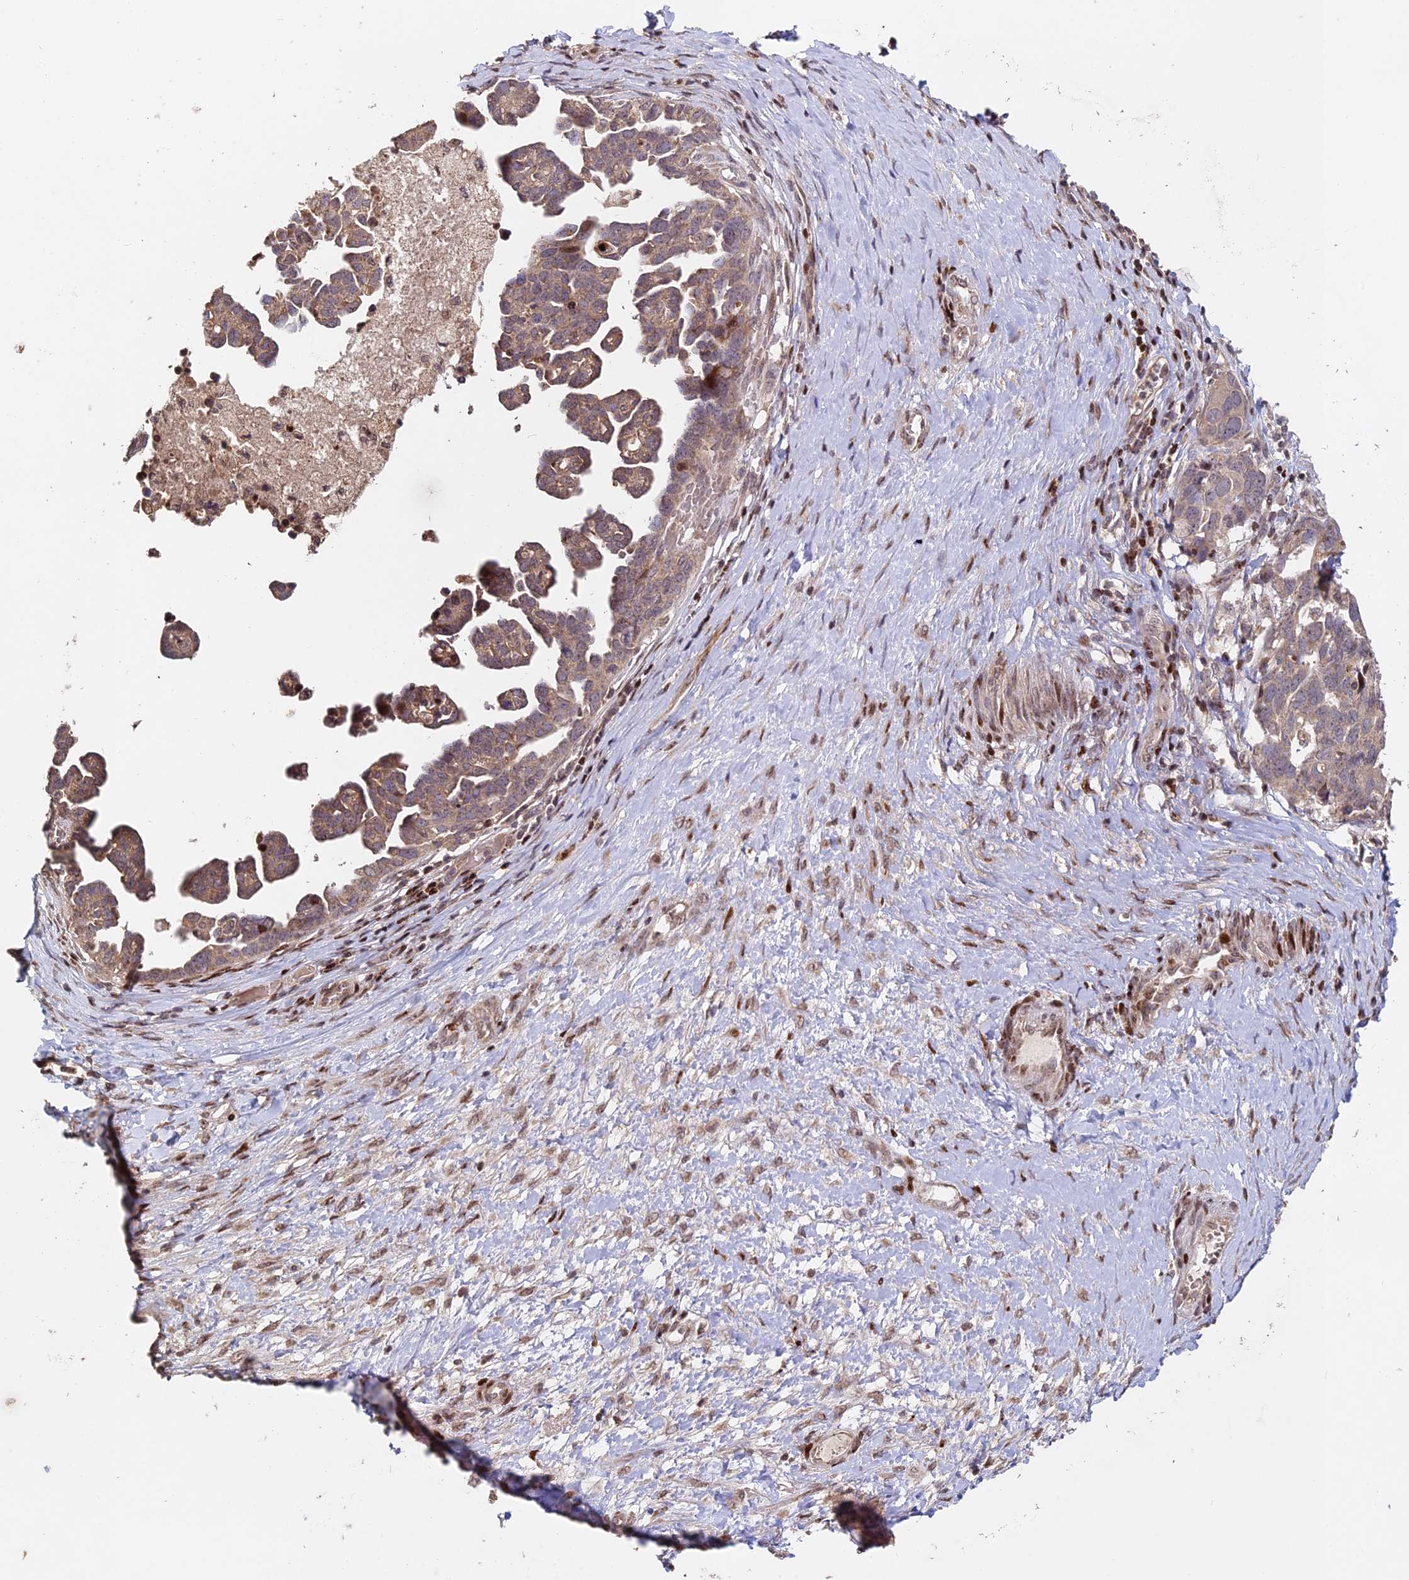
{"staining": {"intensity": "moderate", "quantity": ">75%", "location": "cytoplasmic/membranous"}, "tissue": "ovarian cancer", "cell_type": "Tumor cells", "image_type": "cancer", "snomed": [{"axis": "morphology", "description": "Cystadenocarcinoma, serous, NOS"}, {"axis": "topography", "description": "Ovary"}], "caption": "IHC (DAB (3,3'-diaminobenzidine)) staining of human serous cystadenocarcinoma (ovarian) shows moderate cytoplasmic/membranous protein expression in about >75% of tumor cells.", "gene": "RBMS2", "patient": {"sex": "female", "age": 54}}